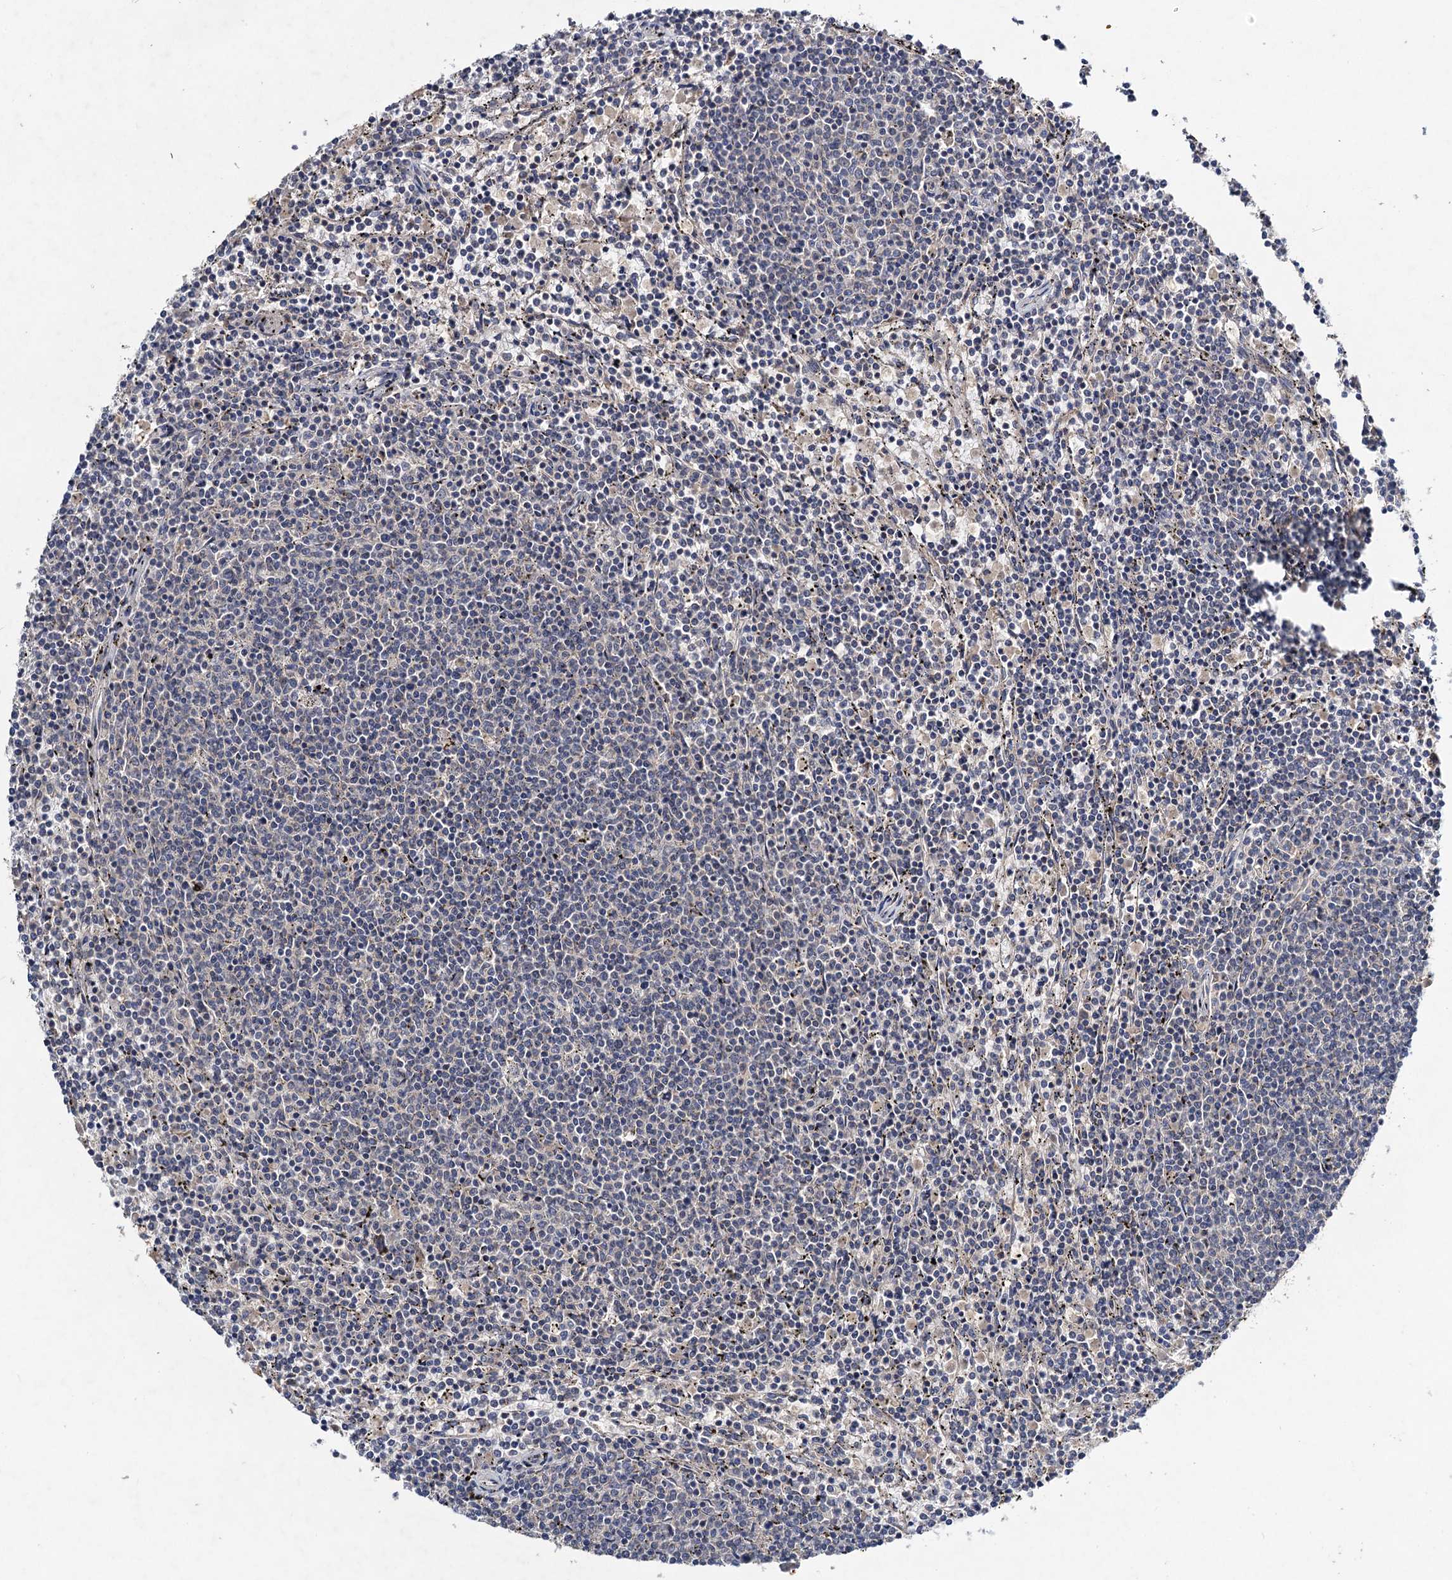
{"staining": {"intensity": "negative", "quantity": "none", "location": "none"}, "tissue": "lymphoma", "cell_type": "Tumor cells", "image_type": "cancer", "snomed": [{"axis": "morphology", "description": "Malignant lymphoma, non-Hodgkin's type, Low grade"}, {"axis": "topography", "description": "Spleen"}], "caption": "IHC photomicrograph of human malignant lymphoma, non-Hodgkin's type (low-grade) stained for a protein (brown), which demonstrates no positivity in tumor cells.", "gene": "VPS37D", "patient": {"sex": "female", "age": 50}}